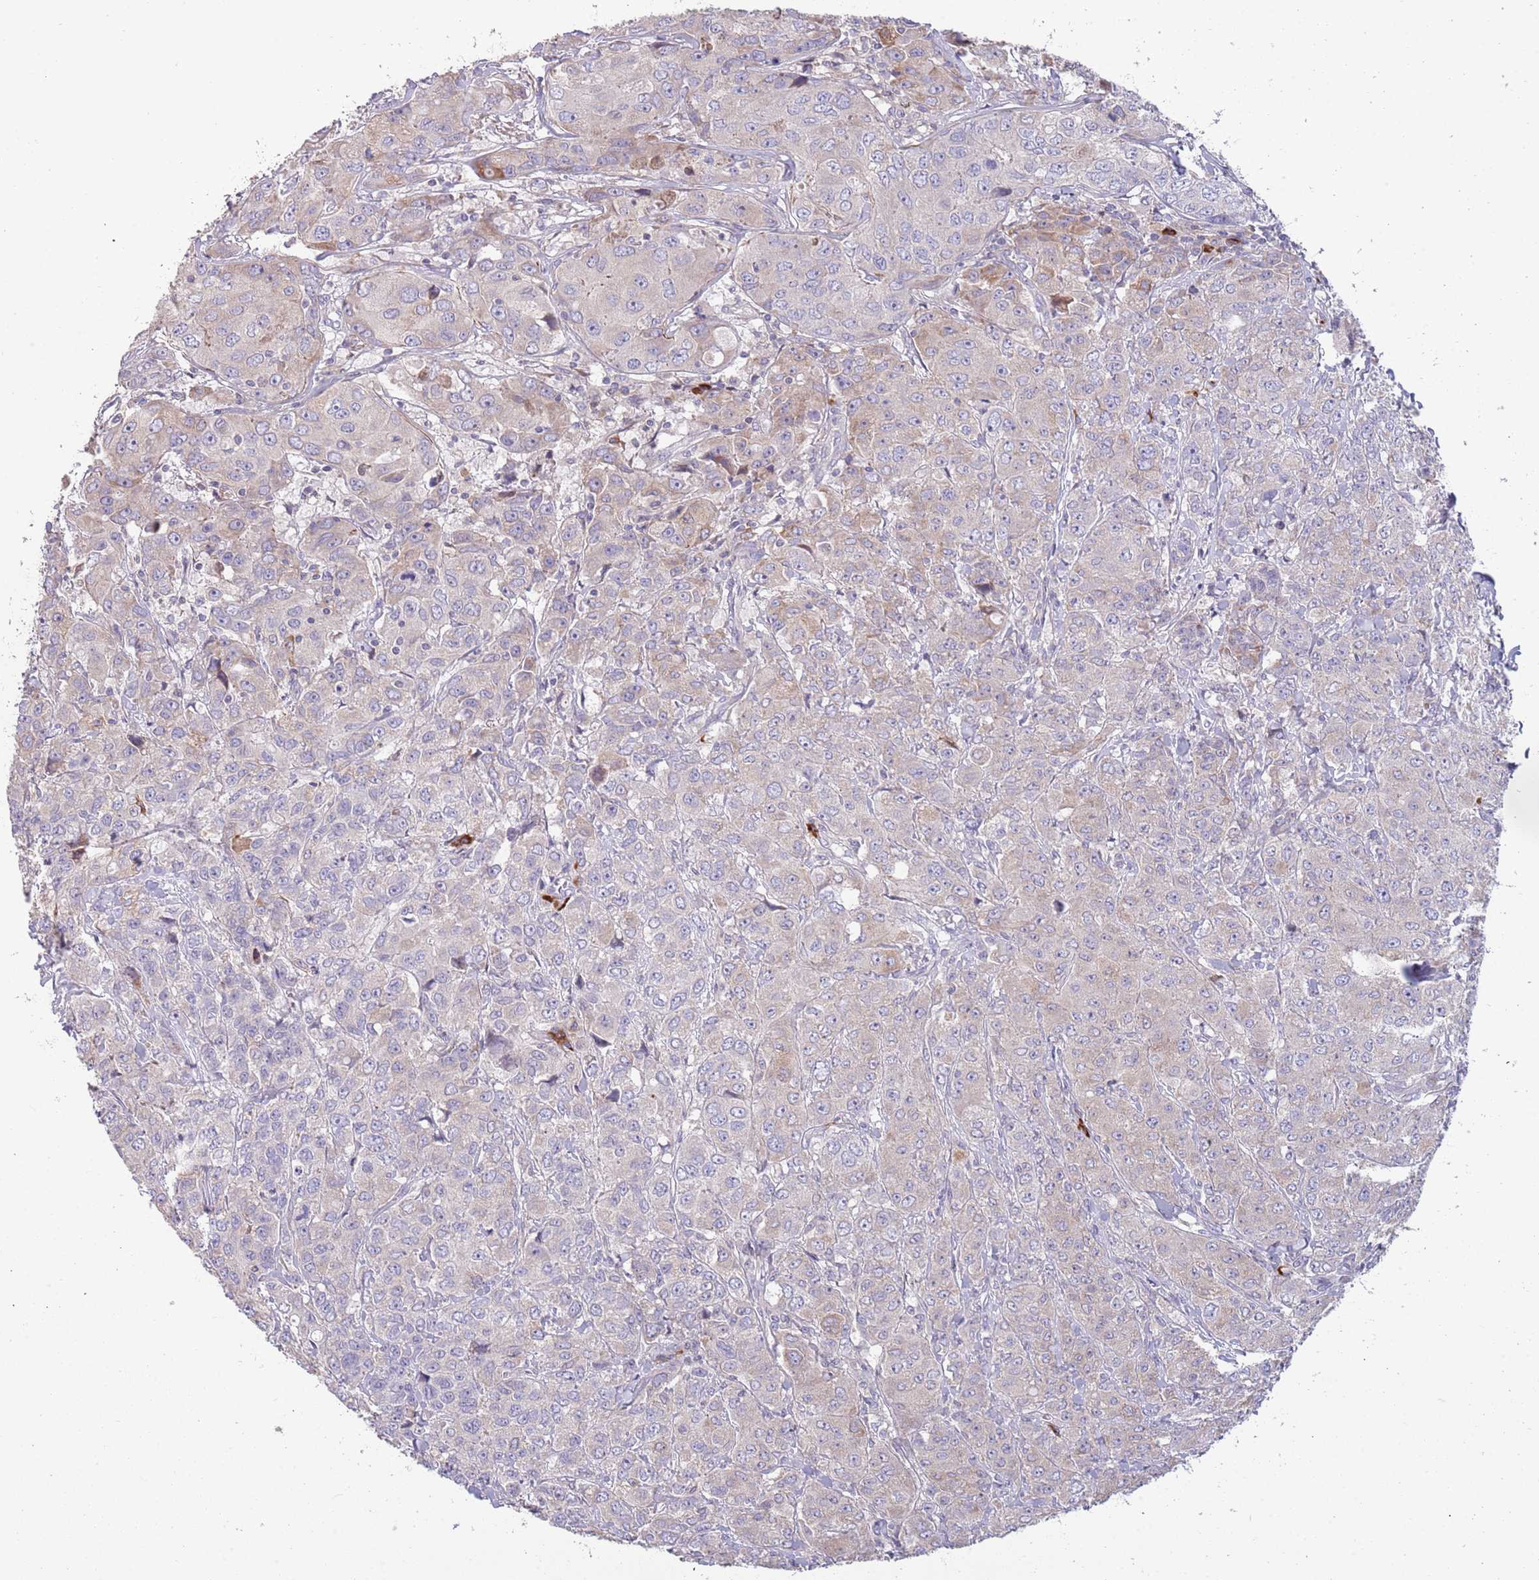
{"staining": {"intensity": "negative", "quantity": "none", "location": "none"}, "tissue": "breast cancer", "cell_type": "Tumor cells", "image_type": "cancer", "snomed": [{"axis": "morphology", "description": "Duct carcinoma"}, {"axis": "topography", "description": "Breast"}], "caption": "The image shows no significant staining in tumor cells of breast infiltrating ductal carcinoma. Brightfield microscopy of IHC stained with DAB (3,3'-diaminobenzidine) (brown) and hematoxylin (blue), captured at high magnification.", "gene": "SUSD1", "patient": {"sex": "female", "age": 43}}